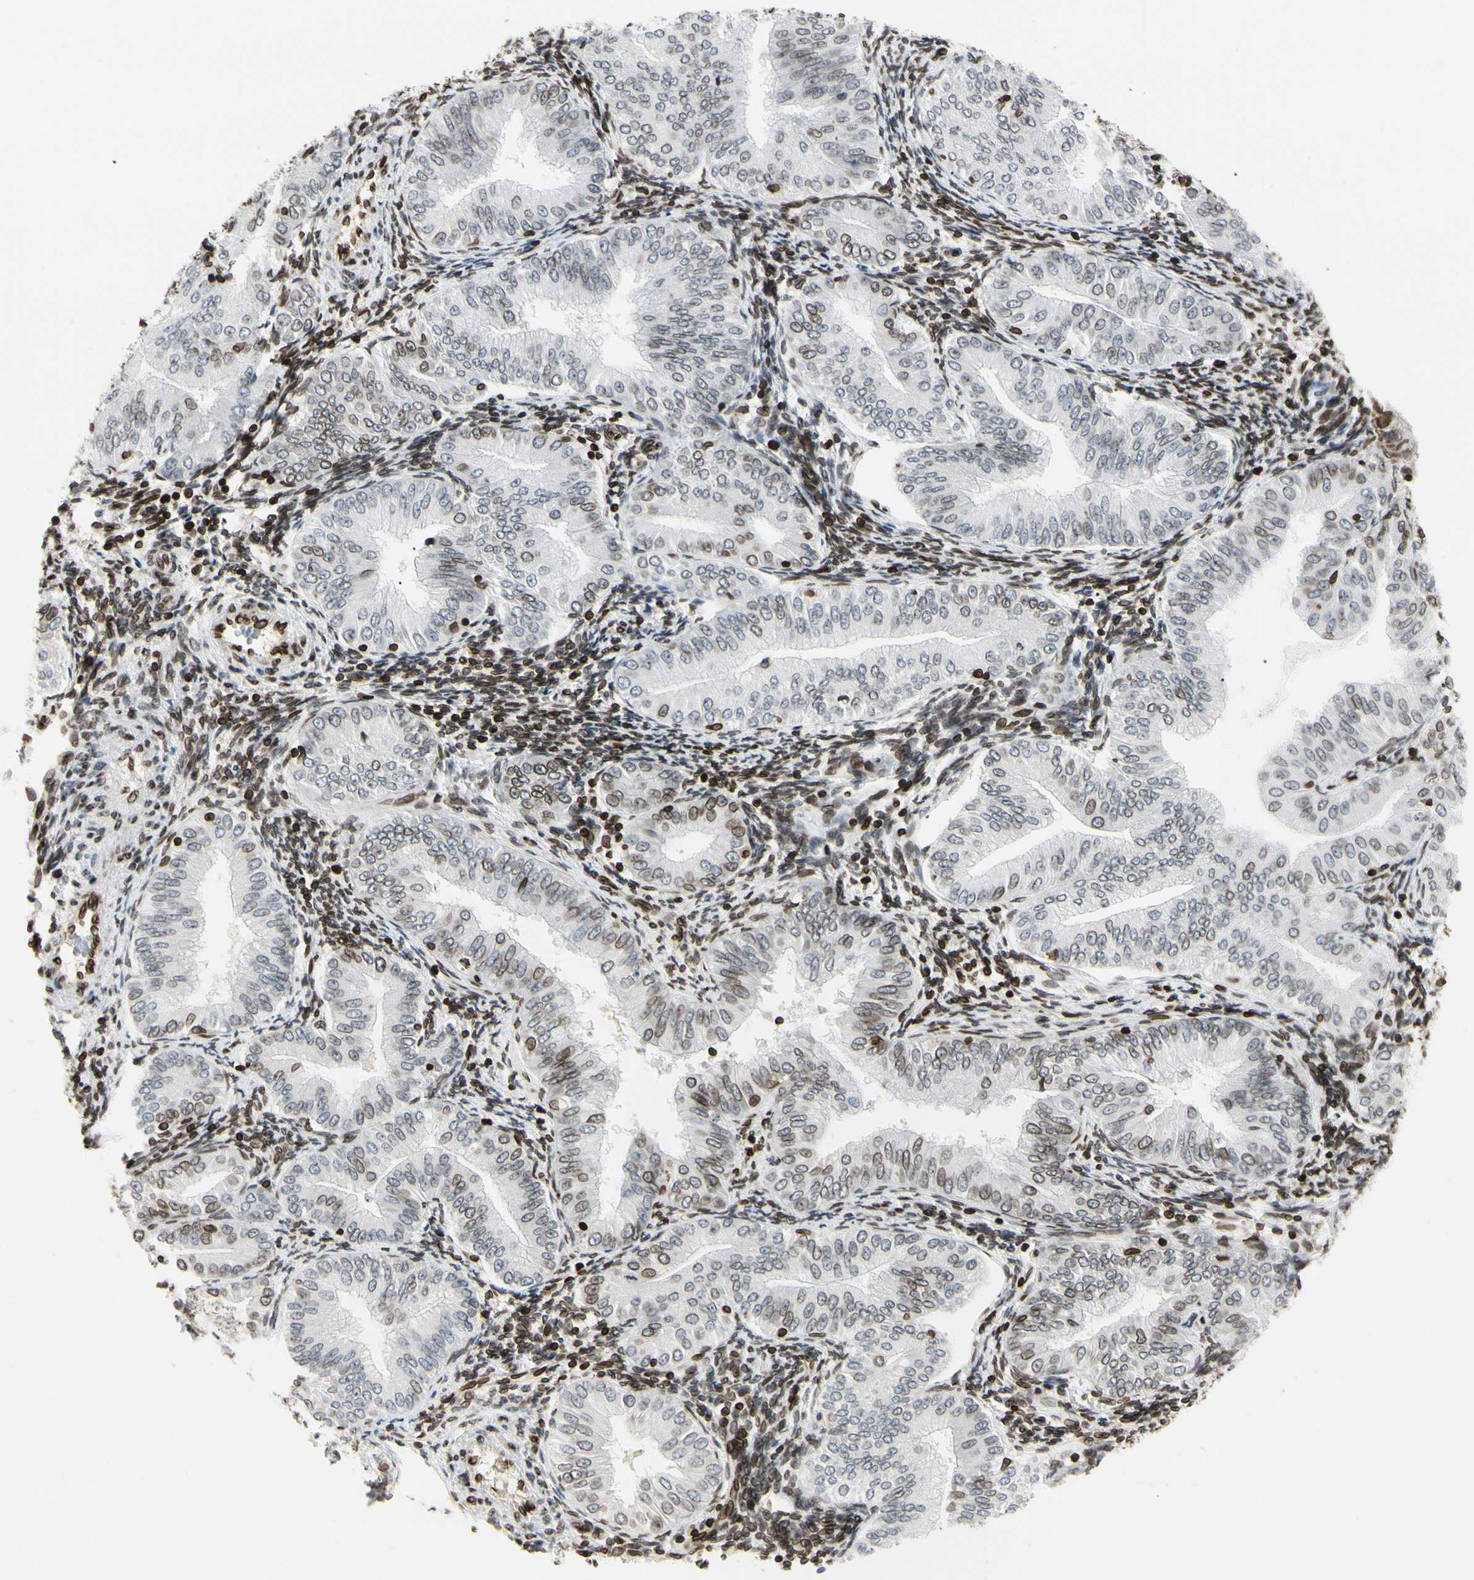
{"staining": {"intensity": "weak", "quantity": "25%-75%", "location": "cytoplasmic/membranous,nuclear"}, "tissue": "endometrial cancer", "cell_type": "Tumor cells", "image_type": "cancer", "snomed": [{"axis": "morphology", "description": "Normal tissue, NOS"}, {"axis": "morphology", "description": "Adenocarcinoma, NOS"}, {"axis": "topography", "description": "Endometrium"}], "caption": "The immunohistochemical stain shows weak cytoplasmic/membranous and nuclear expression in tumor cells of endometrial cancer tissue.", "gene": "TMPO", "patient": {"sex": "female", "age": 53}}